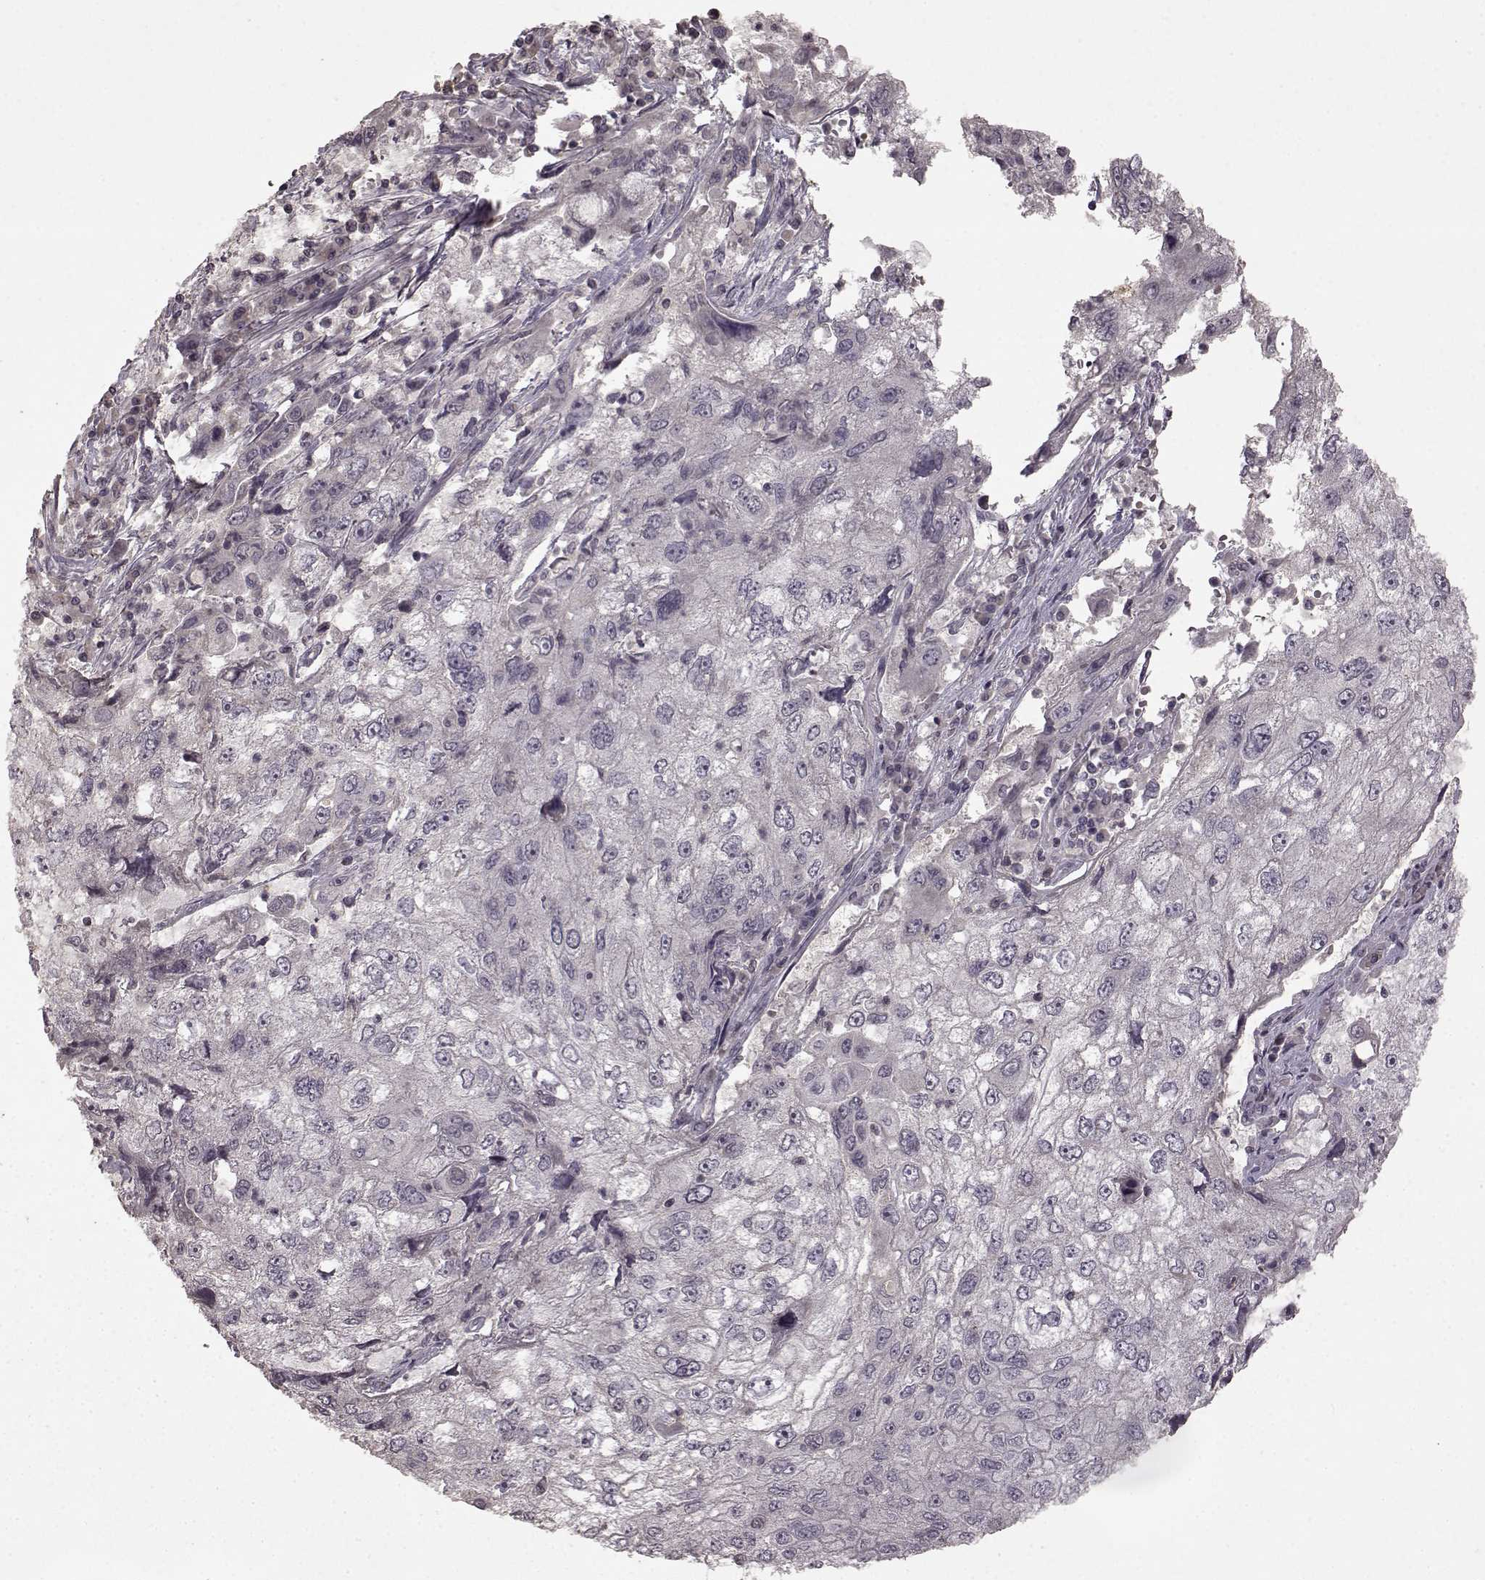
{"staining": {"intensity": "negative", "quantity": "none", "location": "none"}, "tissue": "cervical cancer", "cell_type": "Tumor cells", "image_type": "cancer", "snomed": [{"axis": "morphology", "description": "Squamous cell carcinoma, NOS"}, {"axis": "topography", "description": "Cervix"}], "caption": "Immunohistochemistry of human squamous cell carcinoma (cervical) displays no staining in tumor cells.", "gene": "LHB", "patient": {"sex": "female", "age": 36}}